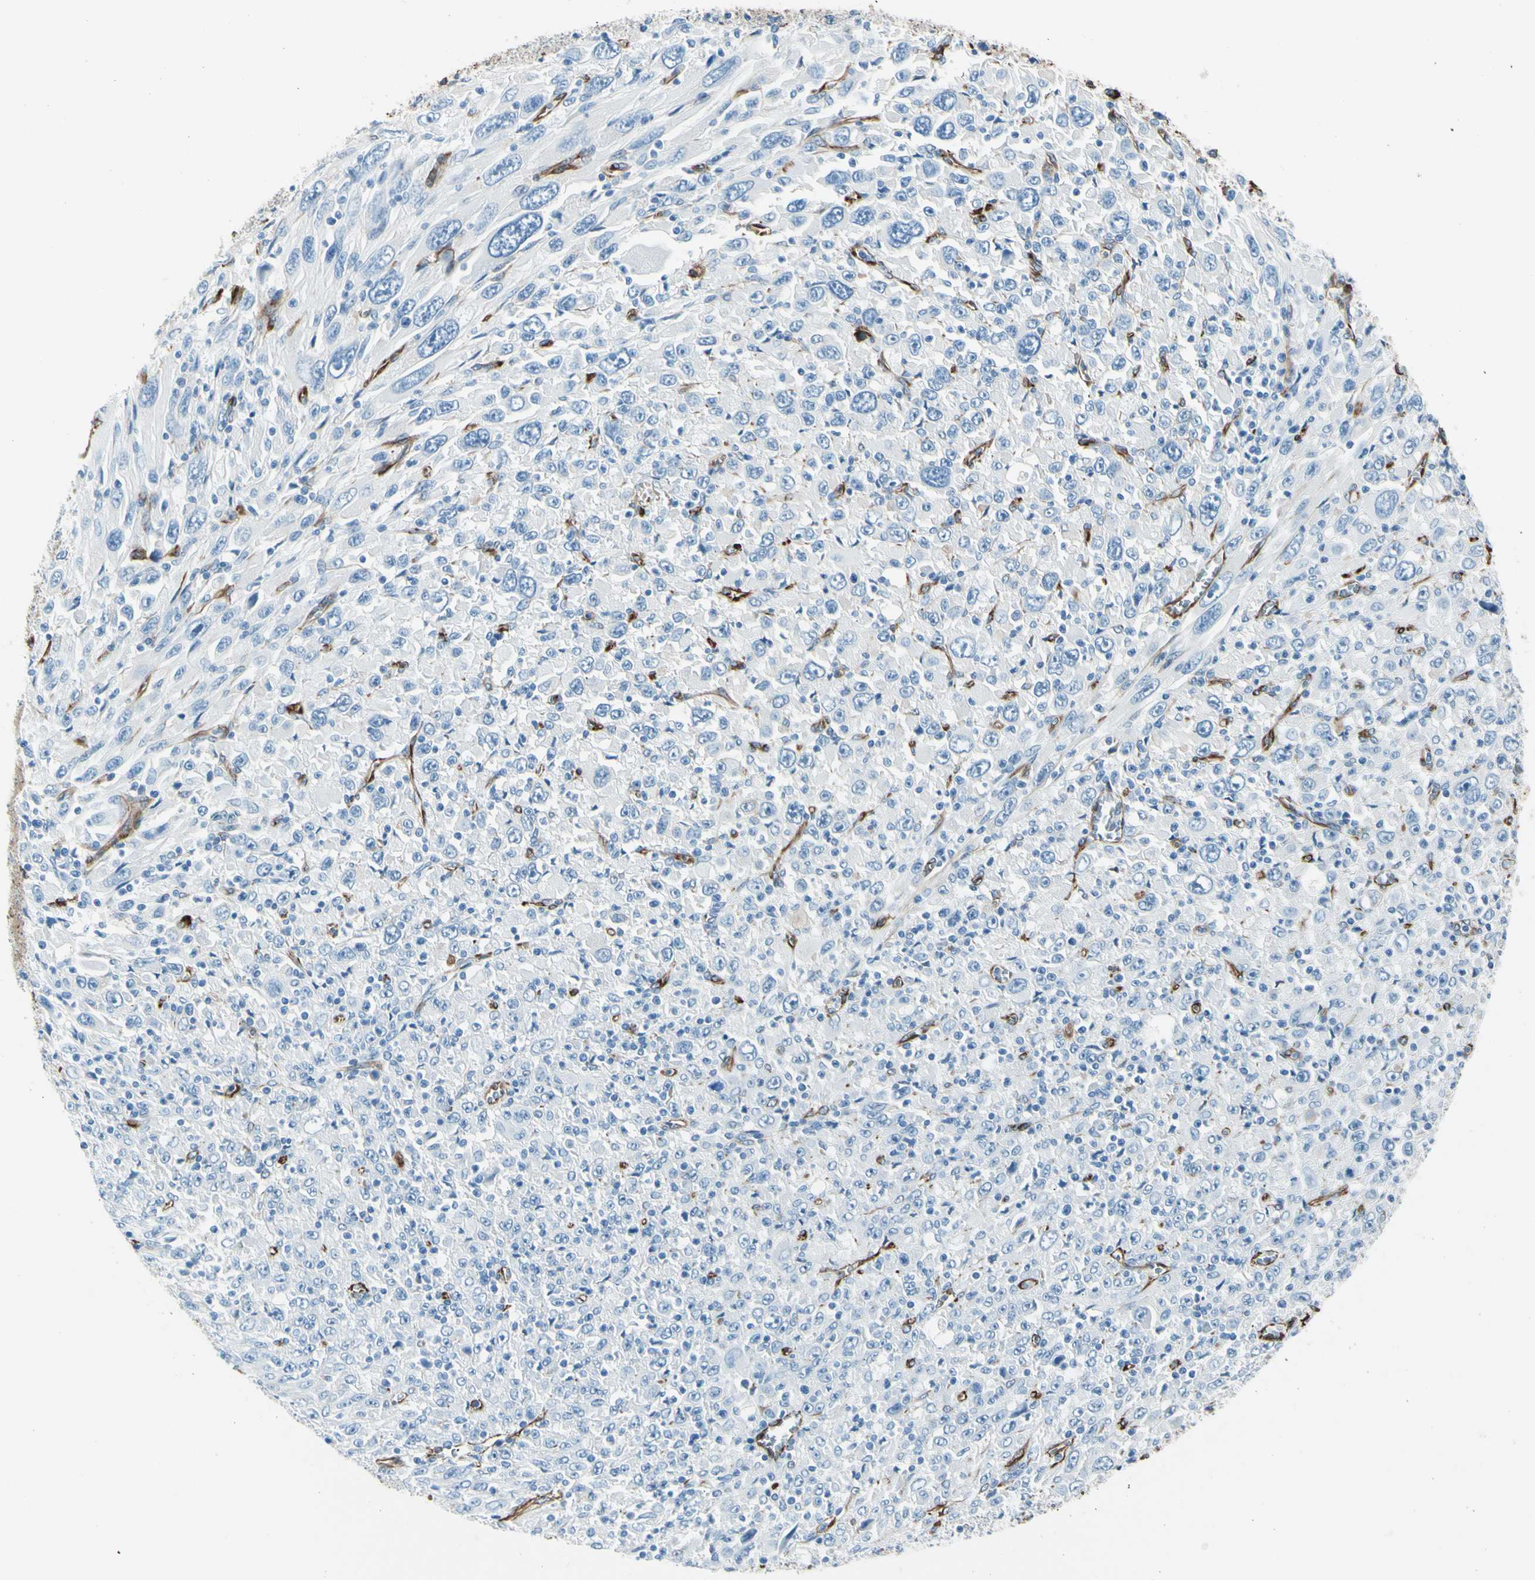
{"staining": {"intensity": "negative", "quantity": "none", "location": "none"}, "tissue": "melanoma", "cell_type": "Tumor cells", "image_type": "cancer", "snomed": [{"axis": "morphology", "description": "Malignant melanoma, Metastatic site"}, {"axis": "topography", "description": "Skin"}], "caption": "IHC of human malignant melanoma (metastatic site) exhibits no staining in tumor cells.", "gene": "PTH2R", "patient": {"sex": "female", "age": 56}}